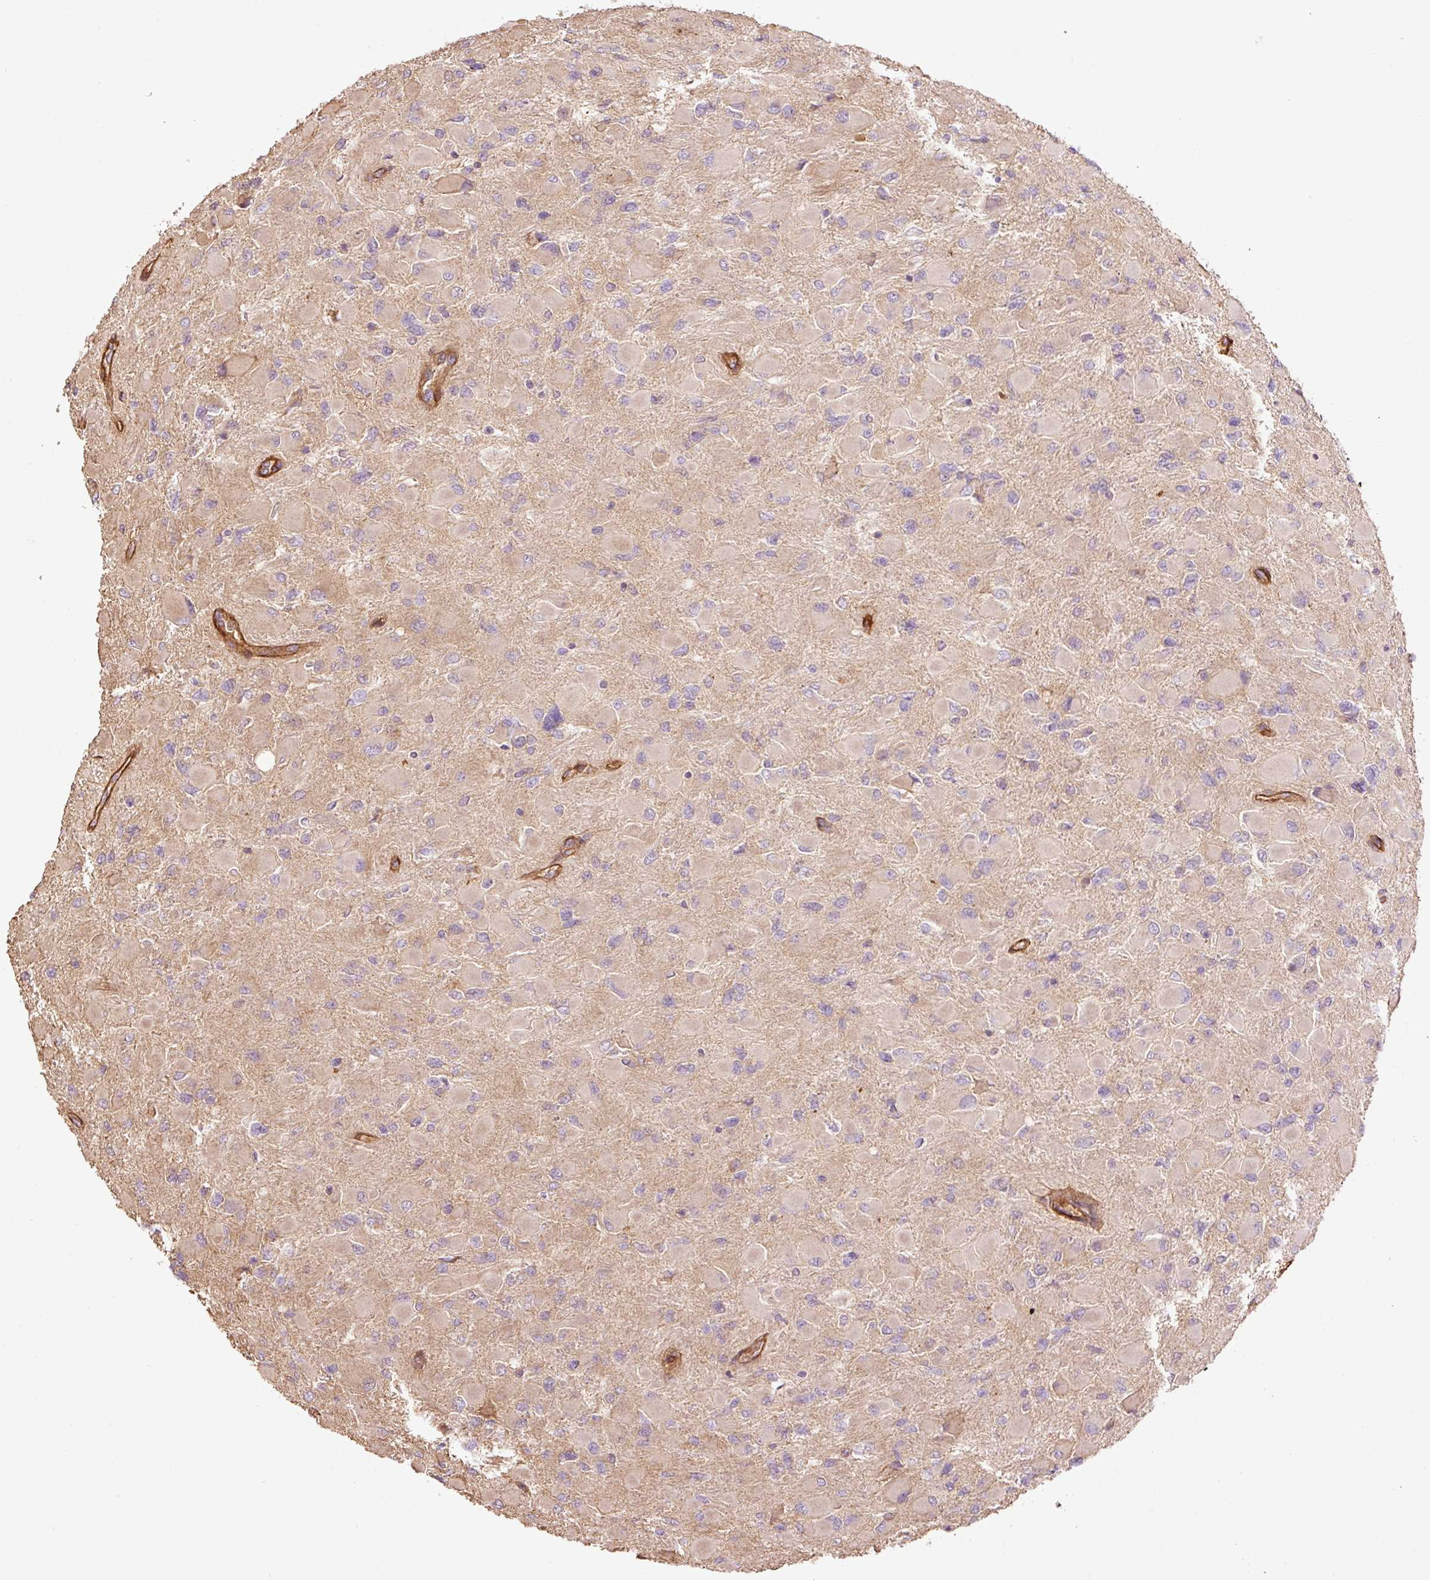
{"staining": {"intensity": "negative", "quantity": "none", "location": "none"}, "tissue": "glioma", "cell_type": "Tumor cells", "image_type": "cancer", "snomed": [{"axis": "morphology", "description": "Glioma, malignant, High grade"}, {"axis": "topography", "description": "Cerebral cortex"}], "caption": "Tumor cells show no significant protein staining in glioma.", "gene": "NID2", "patient": {"sex": "female", "age": 36}}